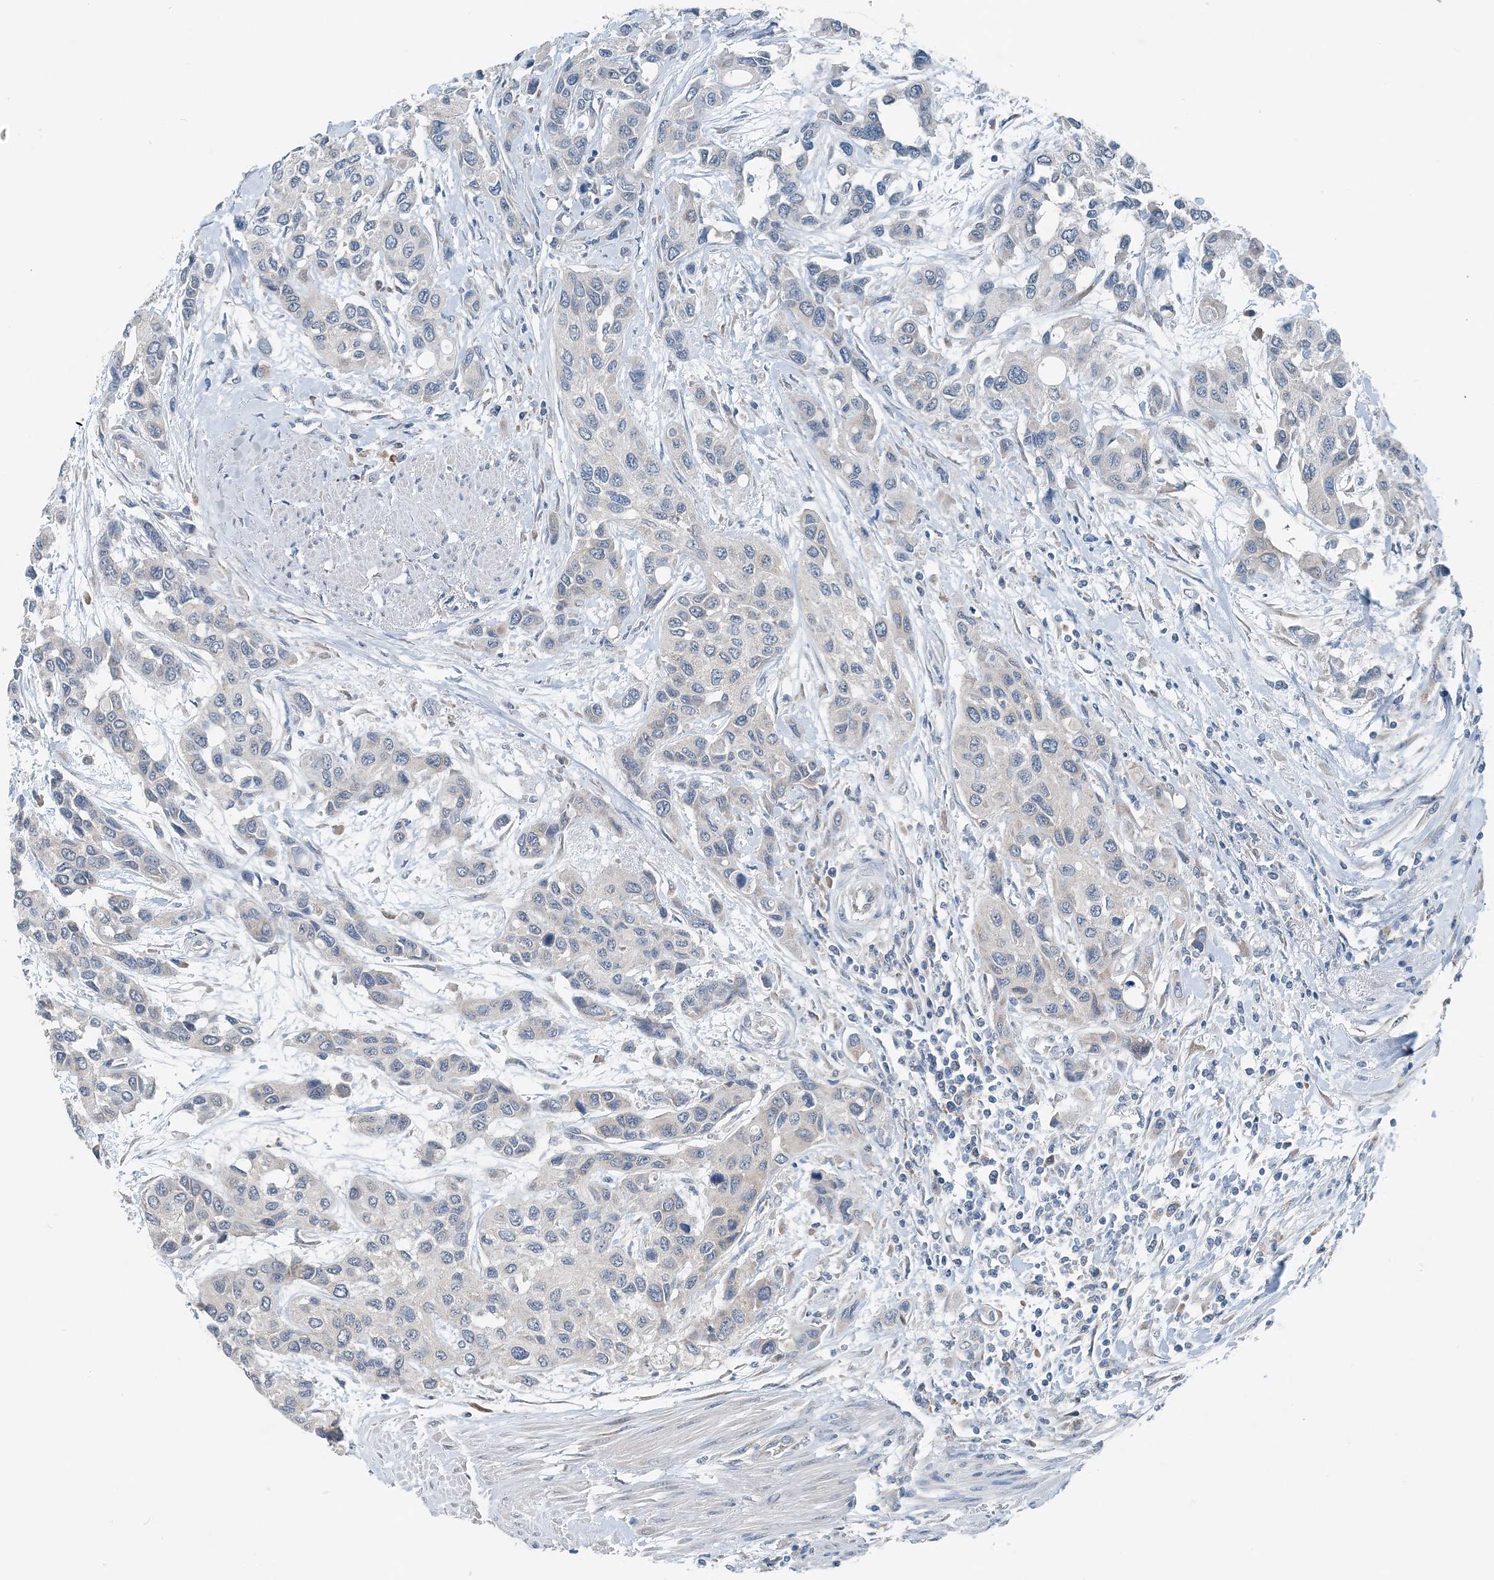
{"staining": {"intensity": "negative", "quantity": "none", "location": "none"}, "tissue": "urothelial cancer", "cell_type": "Tumor cells", "image_type": "cancer", "snomed": [{"axis": "morphology", "description": "Normal tissue, NOS"}, {"axis": "morphology", "description": "Urothelial carcinoma, High grade"}, {"axis": "topography", "description": "Vascular tissue"}, {"axis": "topography", "description": "Urinary bladder"}], "caption": "Histopathology image shows no significant protein positivity in tumor cells of high-grade urothelial carcinoma. (DAB immunohistochemistry visualized using brightfield microscopy, high magnification).", "gene": "EEF1A2", "patient": {"sex": "female", "age": 56}}